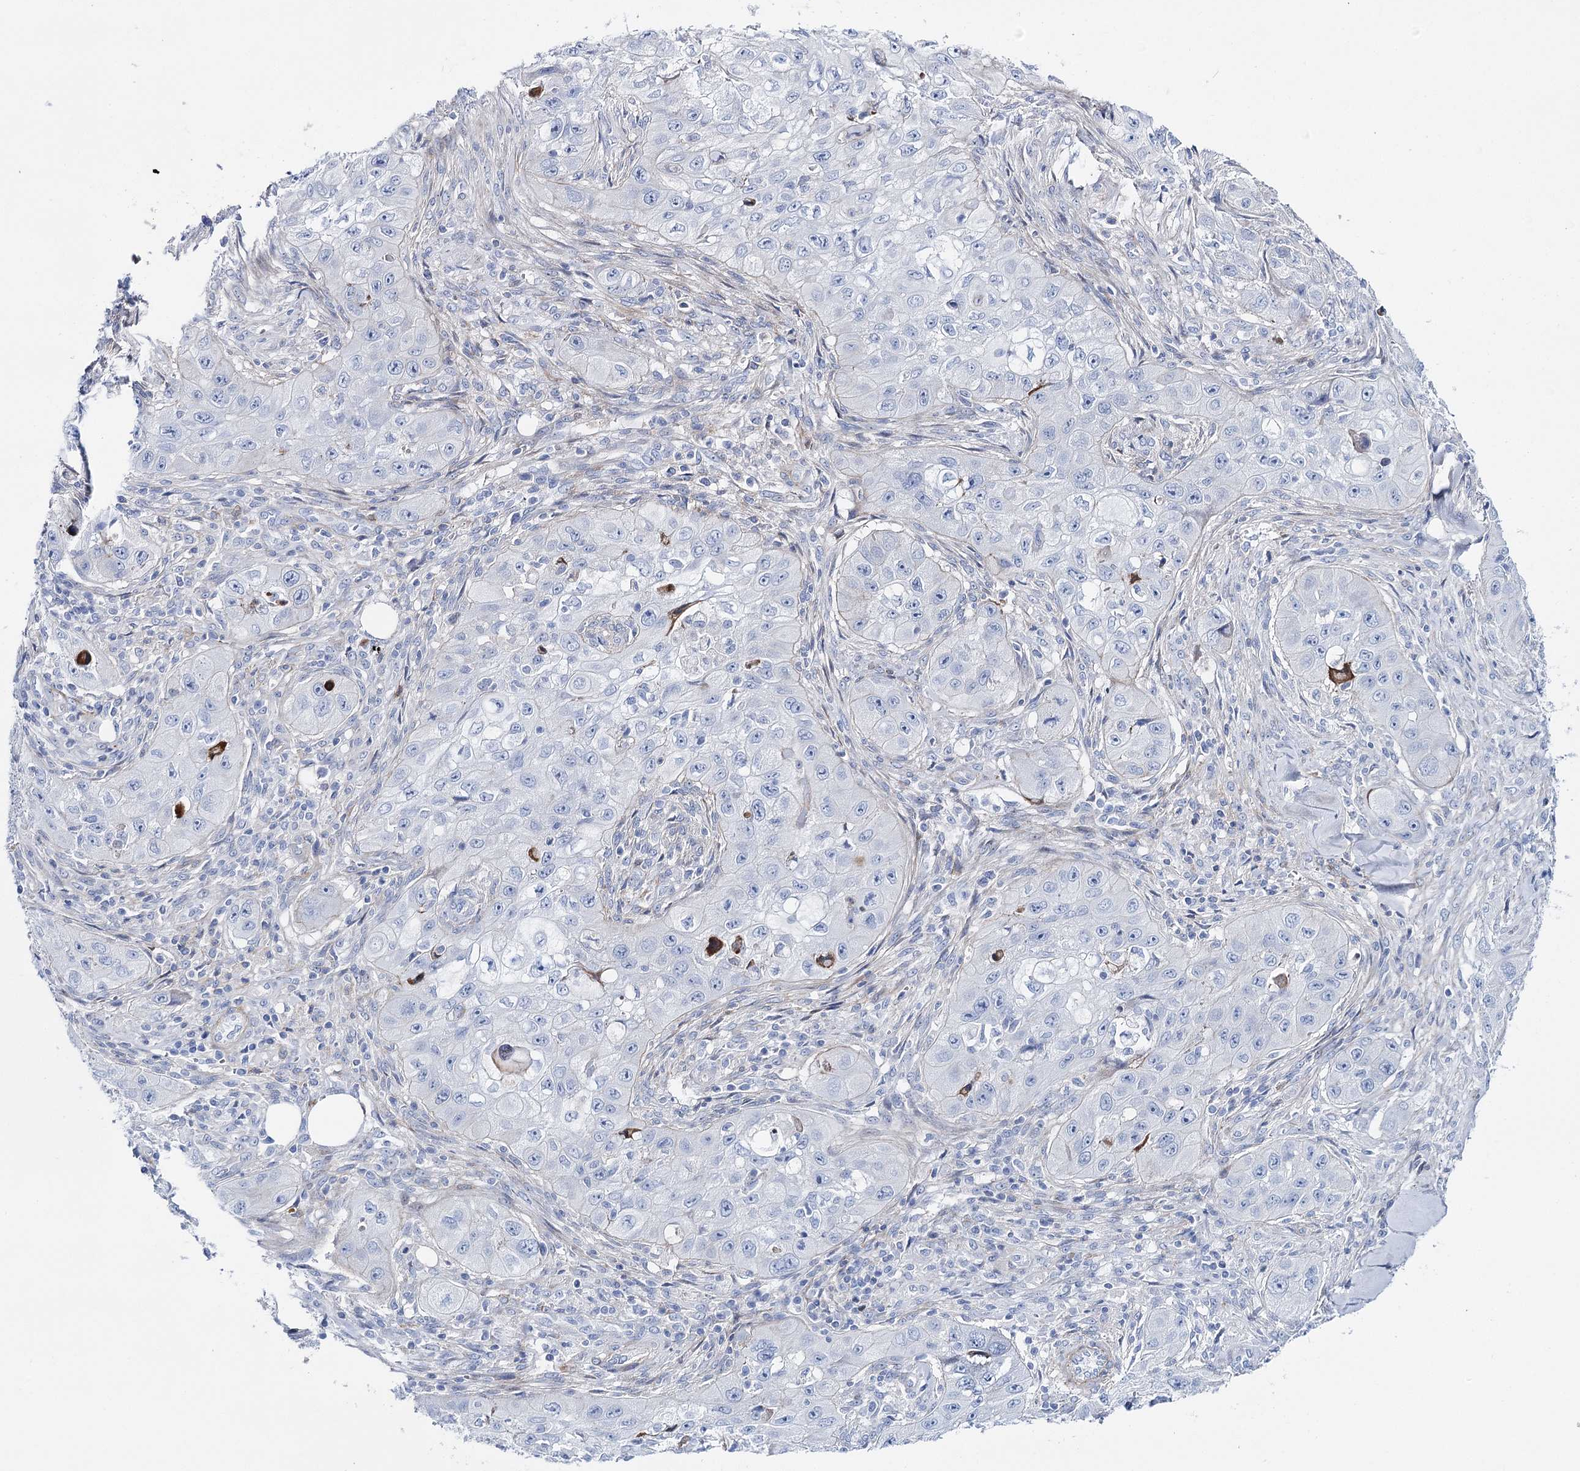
{"staining": {"intensity": "negative", "quantity": "none", "location": "none"}, "tissue": "skin cancer", "cell_type": "Tumor cells", "image_type": "cancer", "snomed": [{"axis": "morphology", "description": "Squamous cell carcinoma, NOS"}, {"axis": "topography", "description": "Skin"}, {"axis": "topography", "description": "Subcutis"}], "caption": "Tumor cells are negative for protein expression in human skin squamous cell carcinoma. The staining was performed using DAB to visualize the protein expression in brown, while the nuclei were stained in blue with hematoxylin (Magnification: 20x).", "gene": "ANKRD23", "patient": {"sex": "male", "age": 73}}